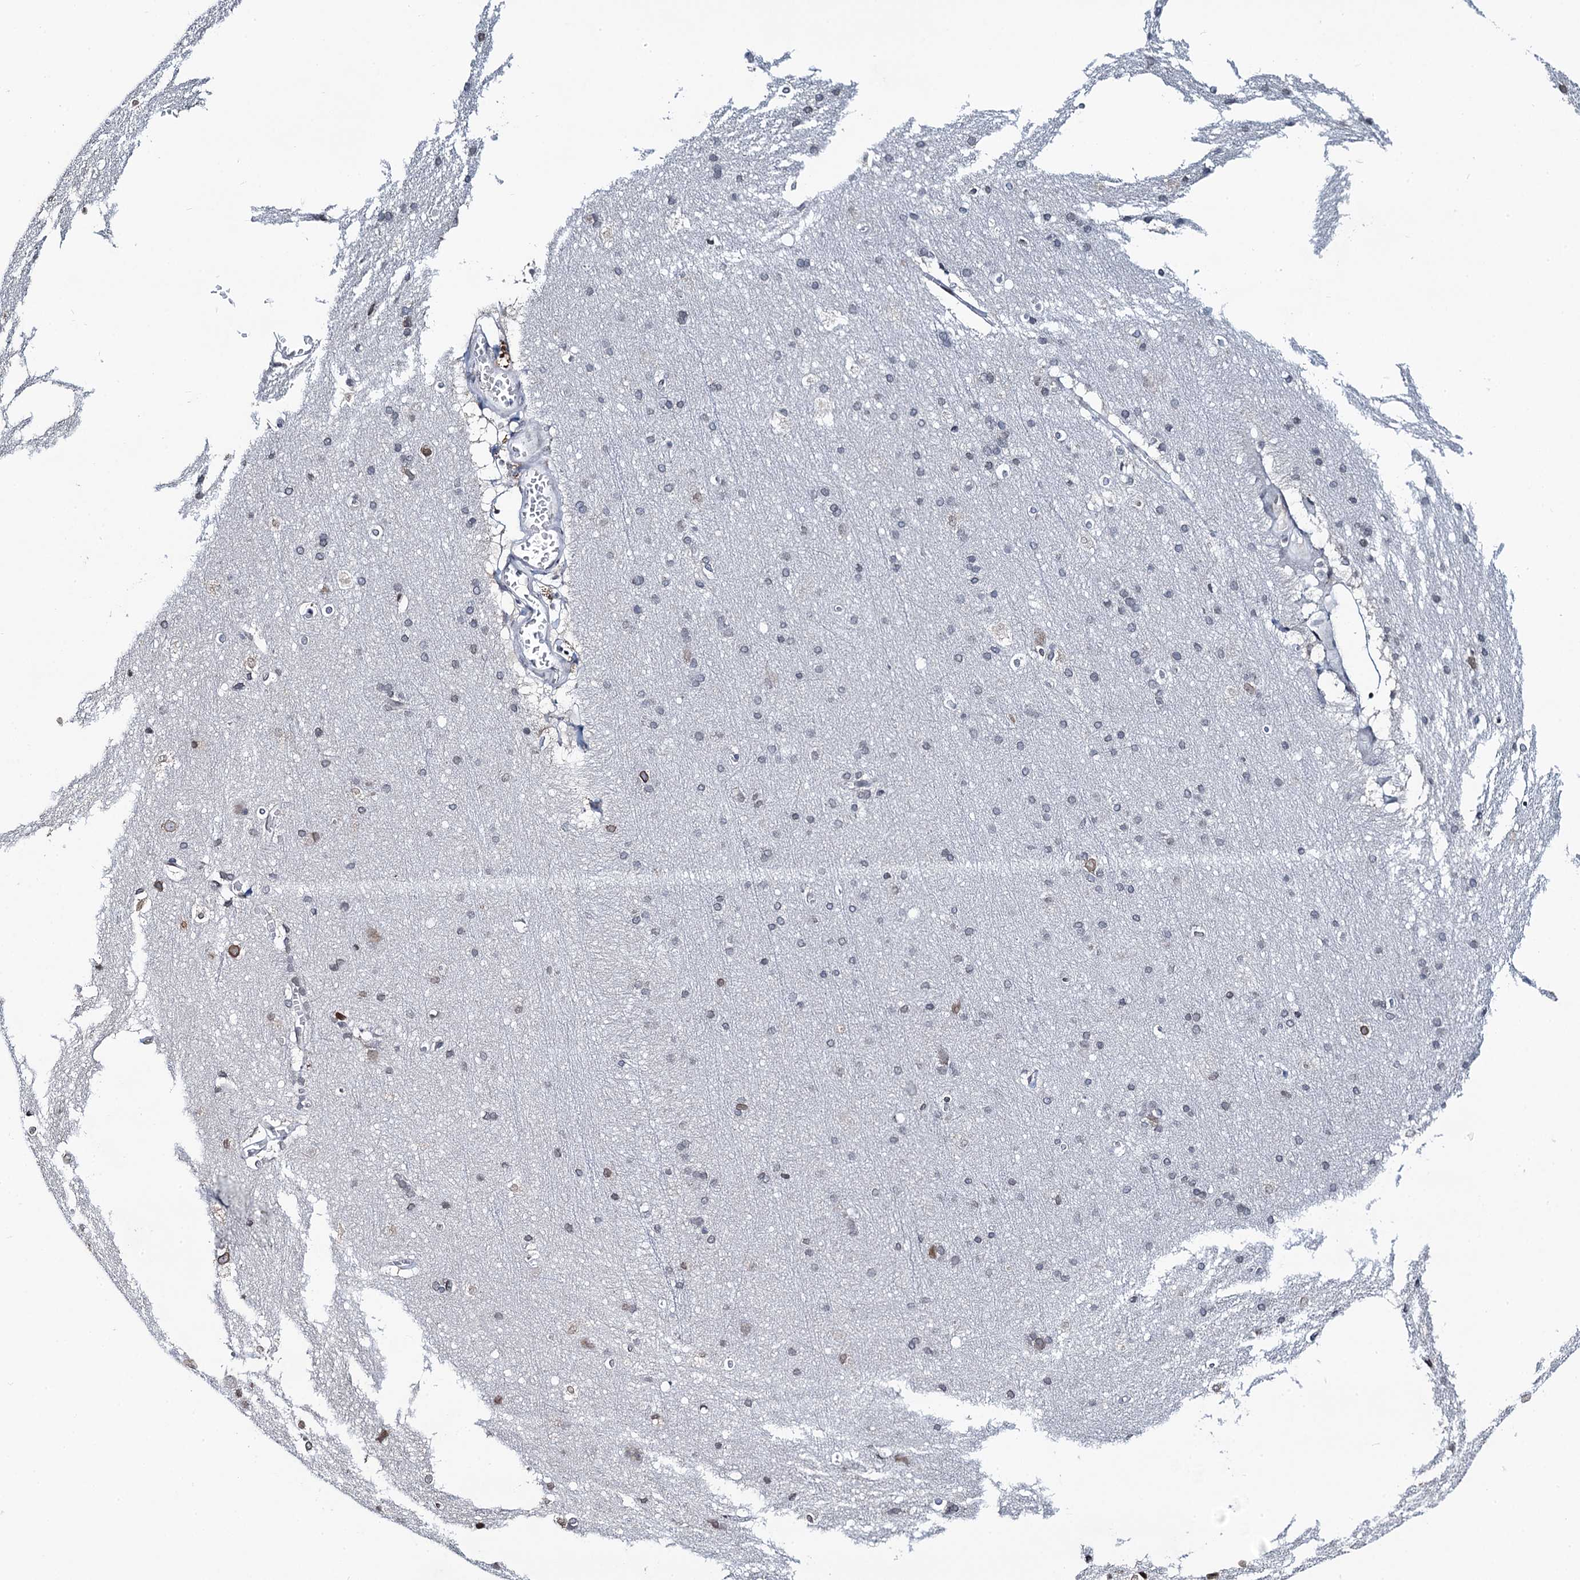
{"staining": {"intensity": "negative", "quantity": "none", "location": "none"}, "tissue": "cerebral cortex", "cell_type": "Endothelial cells", "image_type": "normal", "snomed": [{"axis": "morphology", "description": "Normal tissue, NOS"}, {"axis": "topography", "description": "Cerebral cortex"}], "caption": "Immunohistochemistry (IHC) of normal cerebral cortex displays no expression in endothelial cells.", "gene": "TOX3", "patient": {"sex": "male", "age": 54}}